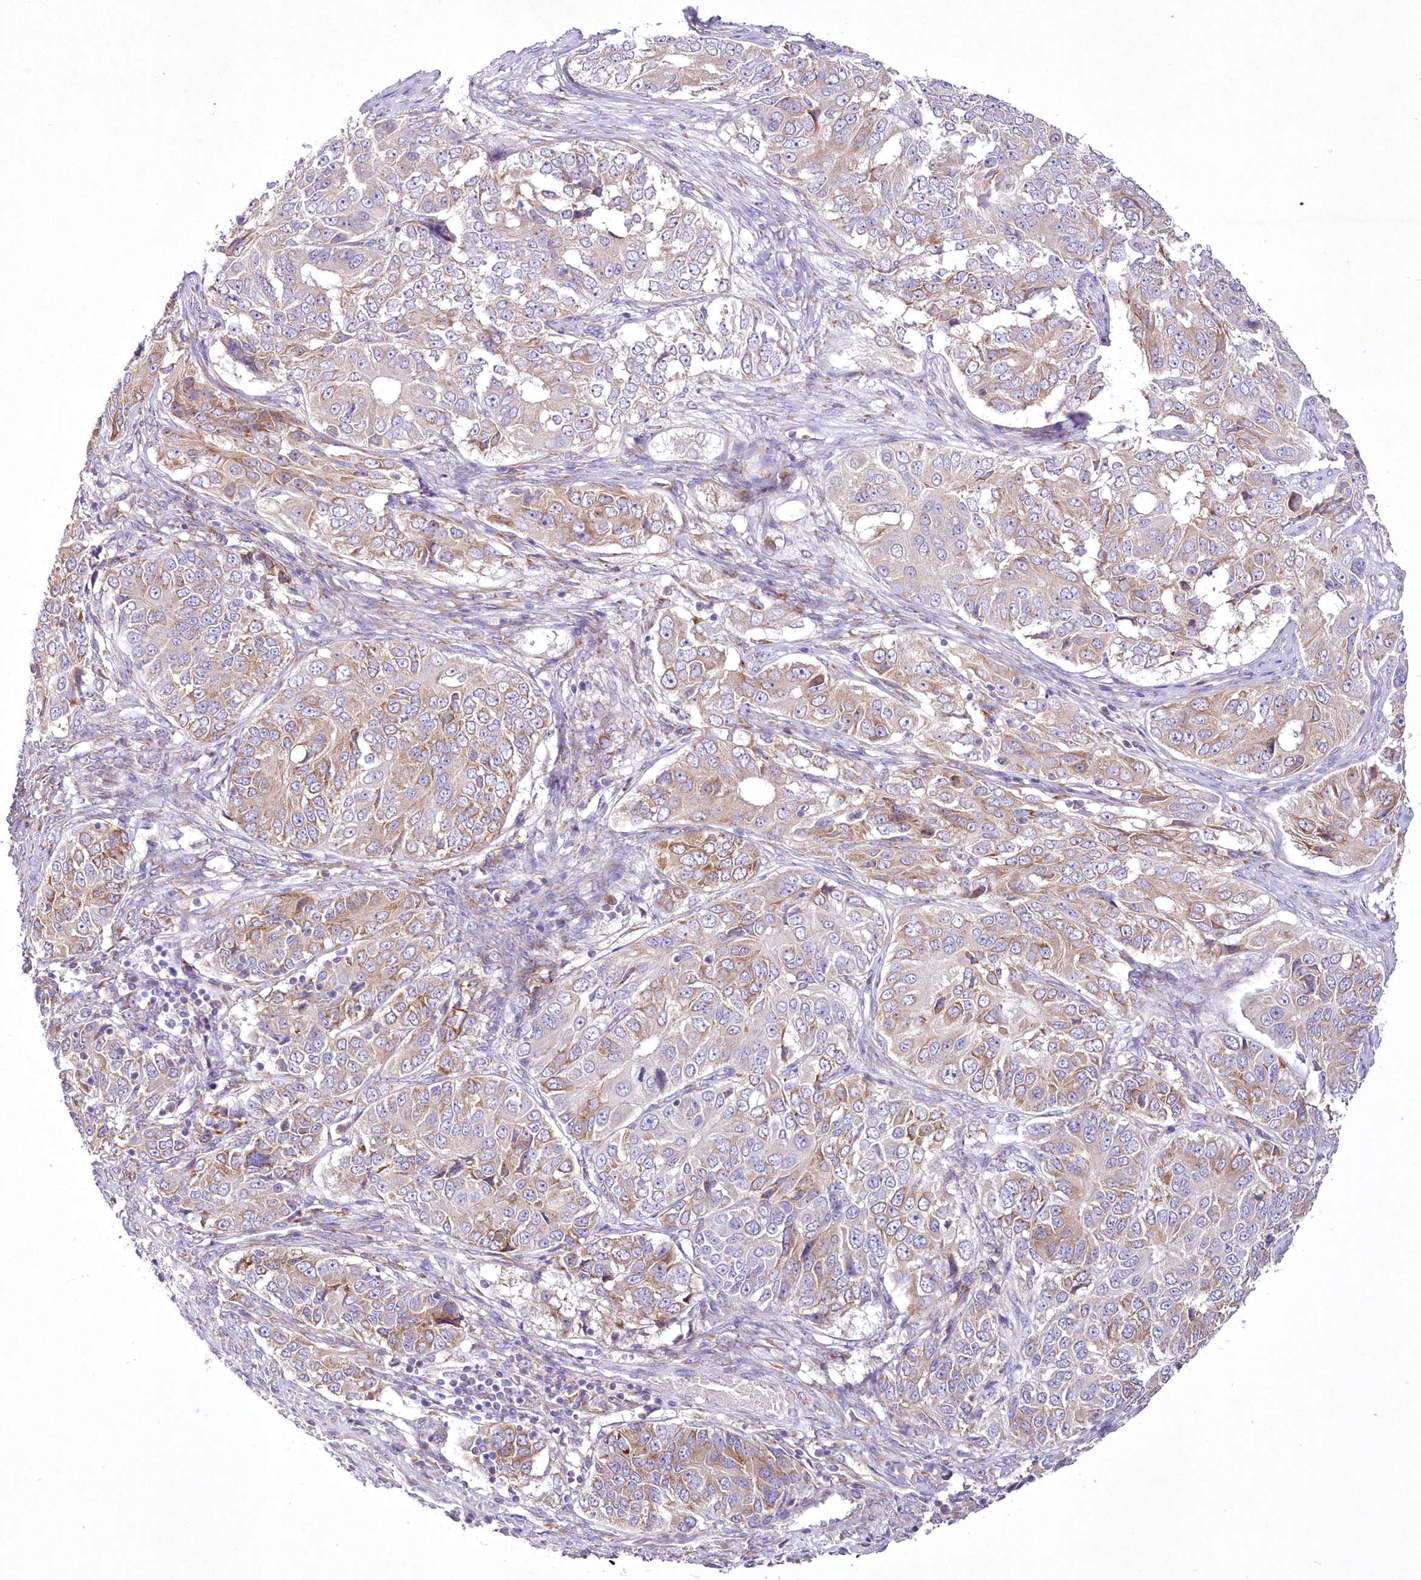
{"staining": {"intensity": "moderate", "quantity": "25%-75%", "location": "cytoplasmic/membranous"}, "tissue": "ovarian cancer", "cell_type": "Tumor cells", "image_type": "cancer", "snomed": [{"axis": "morphology", "description": "Carcinoma, endometroid"}, {"axis": "topography", "description": "Ovary"}], "caption": "Protein expression analysis of human endometroid carcinoma (ovarian) reveals moderate cytoplasmic/membranous staining in about 25%-75% of tumor cells.", "gene": "ARFGEF3", "patient": {"sex": "female", "age": 51}}